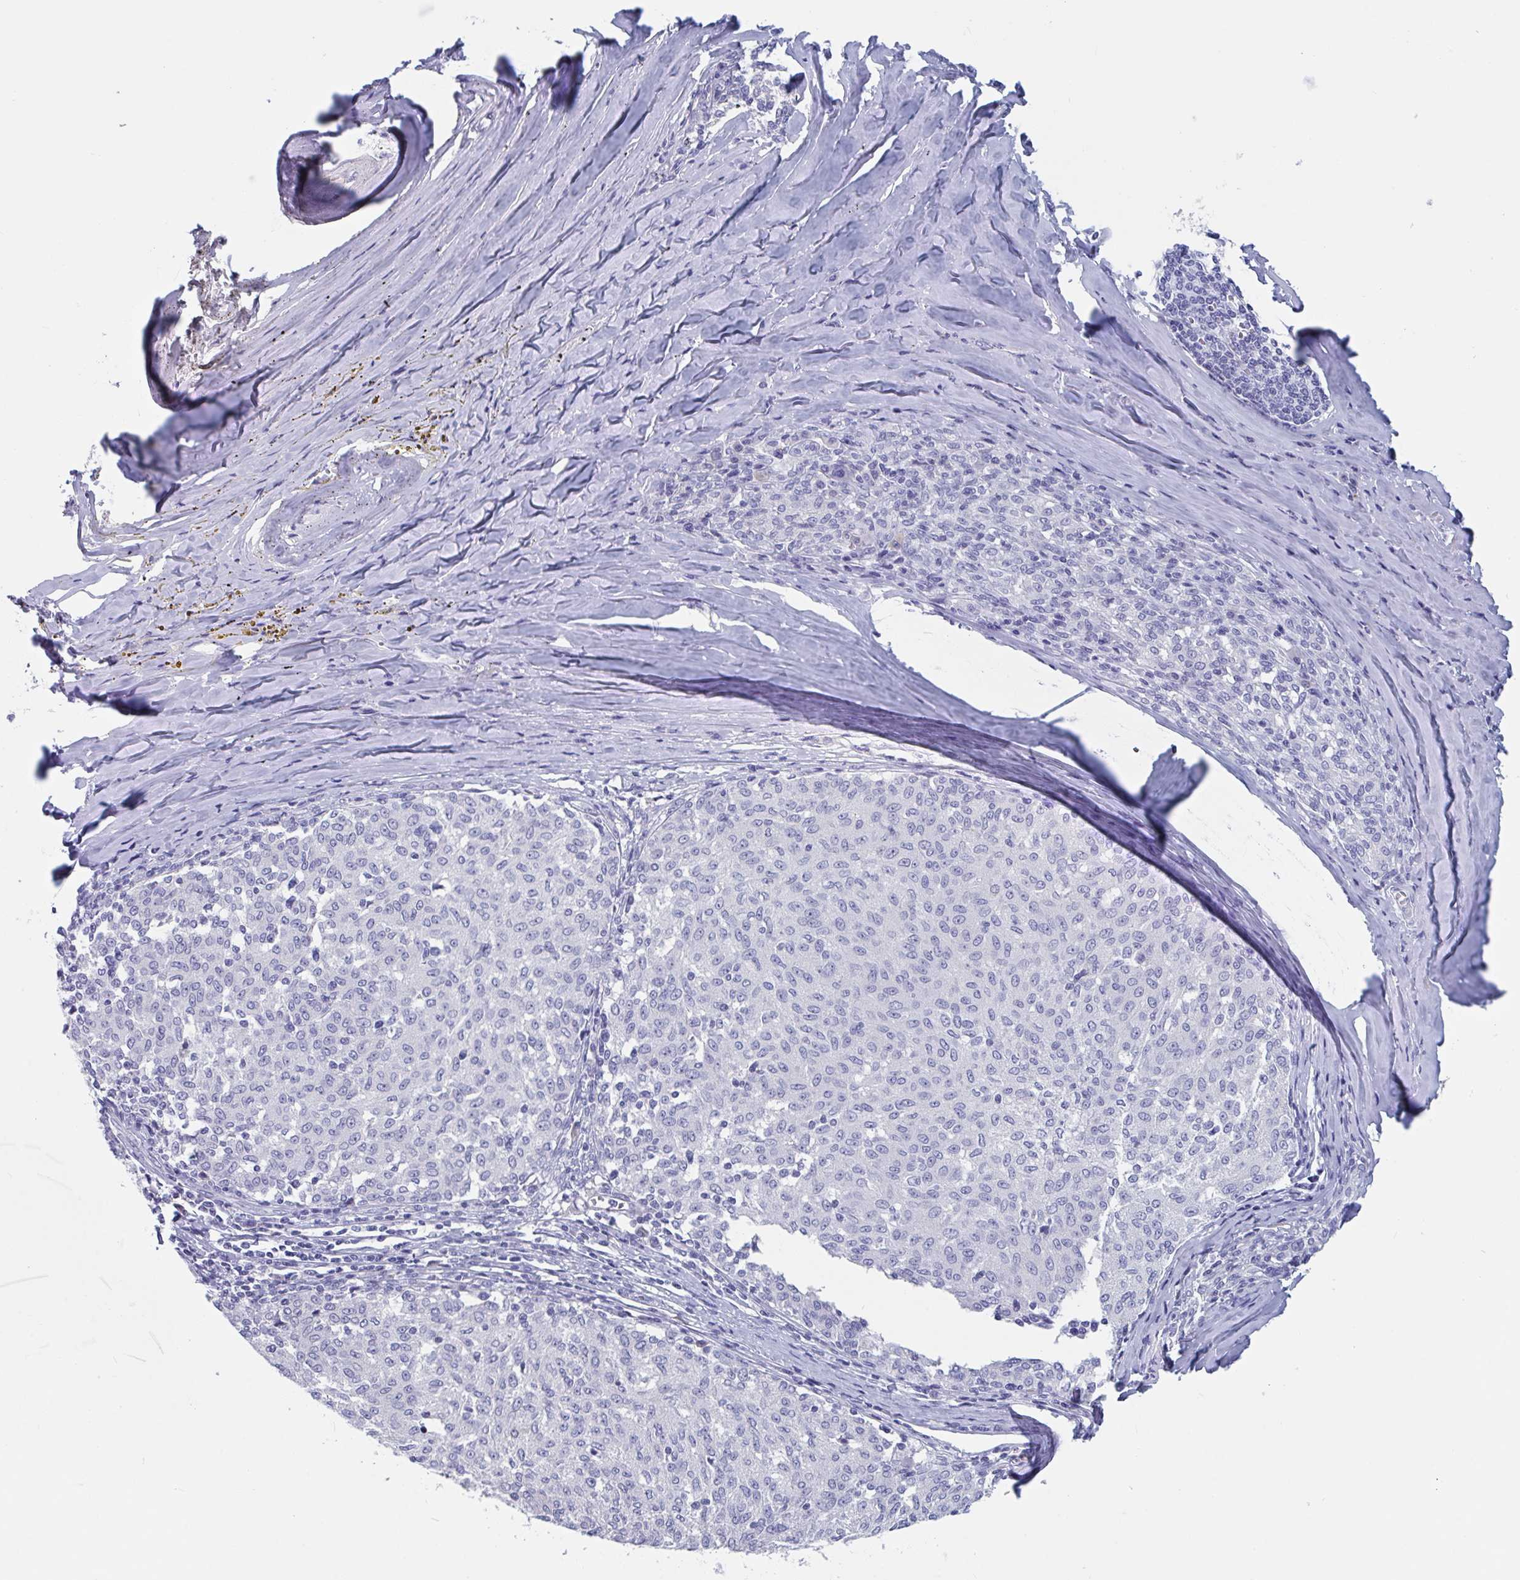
{"staining": {"intensity": "negative", "quantity": "none", "location": "none"}, "tissue": "melanoma", "cell_type": "Tumor cells", "image_type": "cancer", "snomed": [{"axis": "morphology", "description": "Malignant melanoma, NOS"}, {"axis": "topography", "description": "Skin"}], "caption": "Tumor cells are negative for protein expression in human melanoma.", "gene": "DPEP3", "patient": {"sex": "female", "age": 72}}